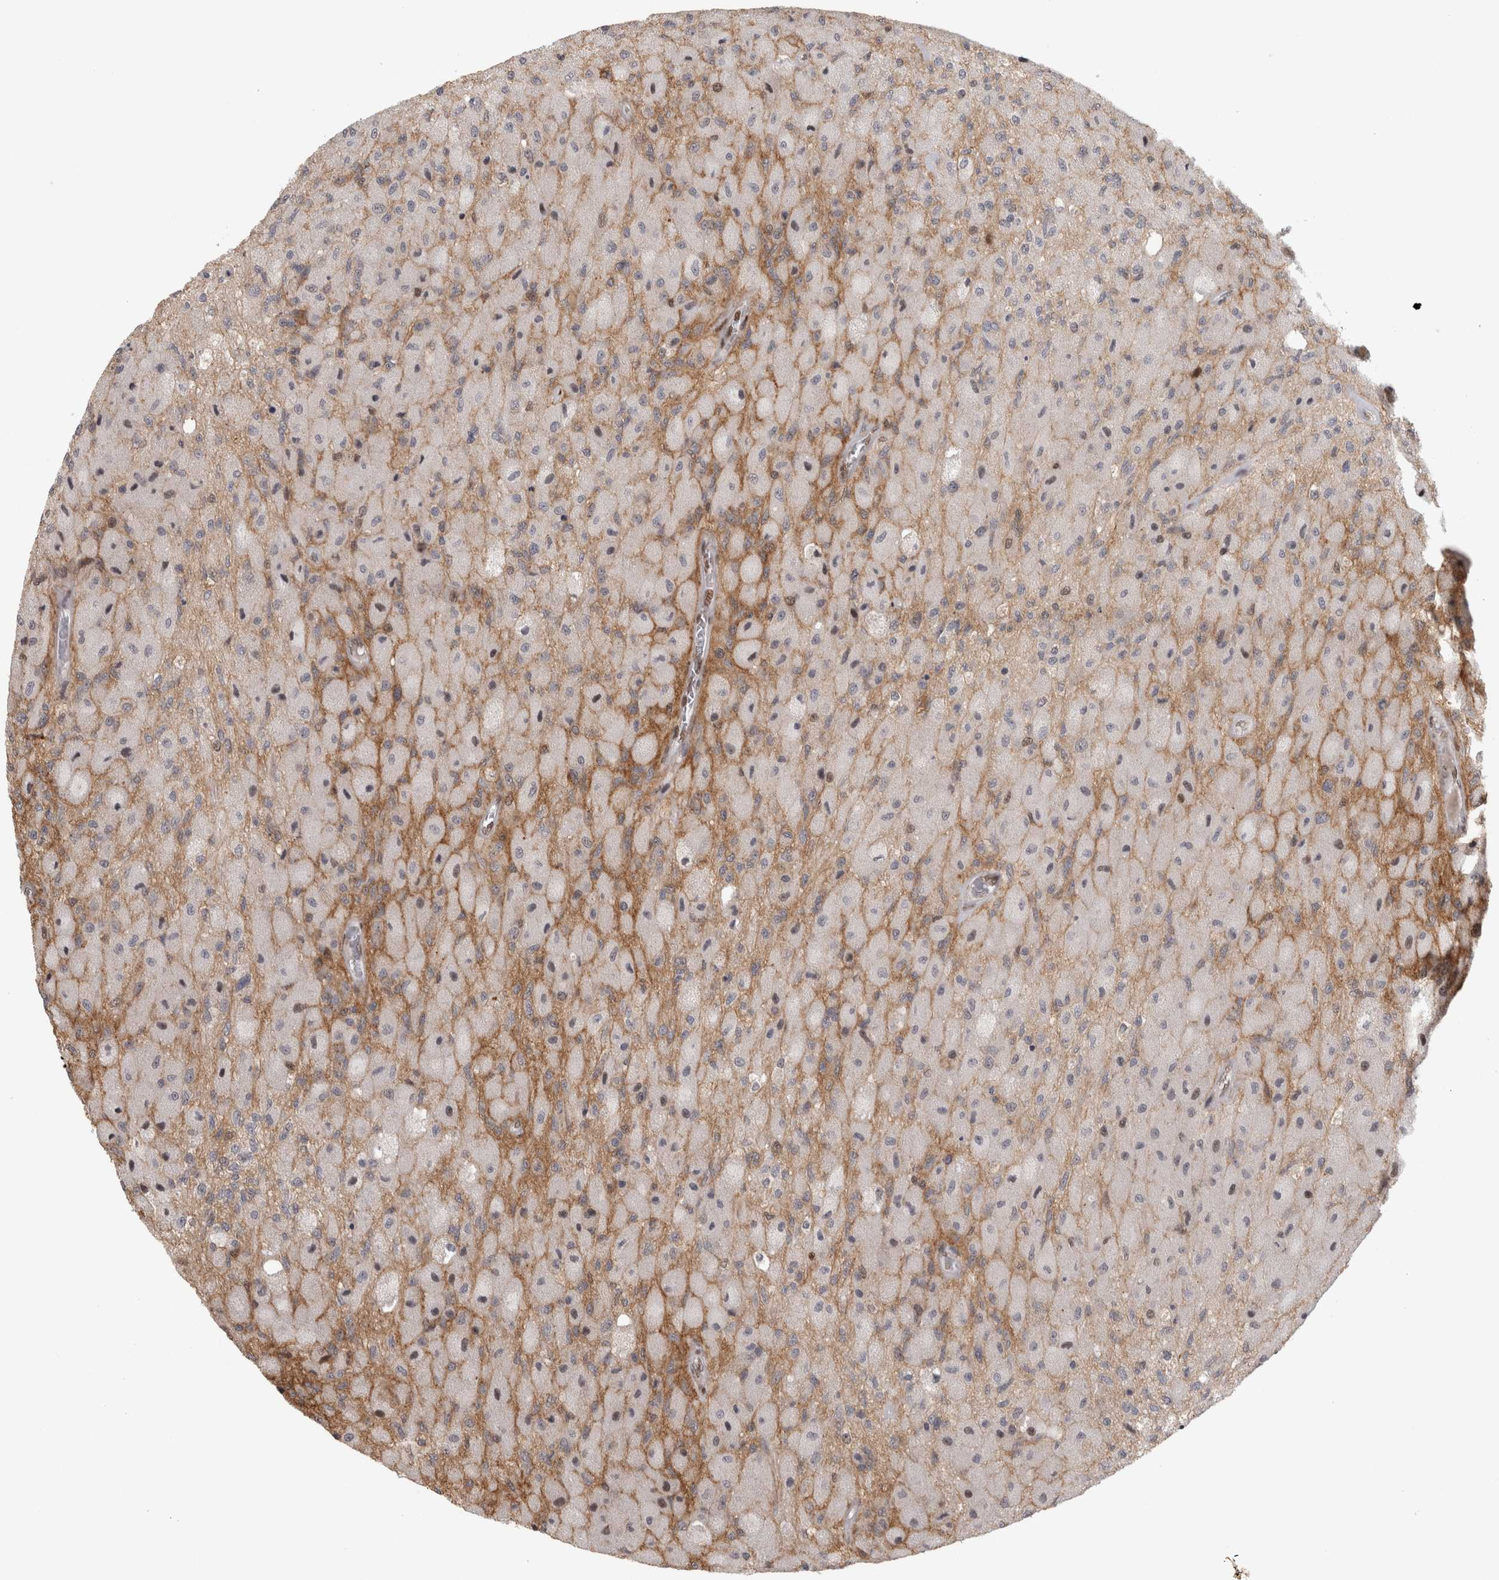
{"staining": {"intensity": "weak", "quantity": "<25%", "location": "nuclear"}, "tissue": "glioma", "cell_type": "Tumor cells", "image_type": "cancer", "snomed": [{"axis": "morphology", "description": "Normal tissue, NOS"}, {"axis": "morphology", "description": "Glioma, malignant, High grade"}, {"axis": "topography", "description": "Cerebral cortex"}], "caption": "Immunohistochemistry (IHC) of malignant high-grade glioma demonstrates no staining in tumor cells.", "gene": "SRARP", "patient": {"sex": "male", "age": 77}}